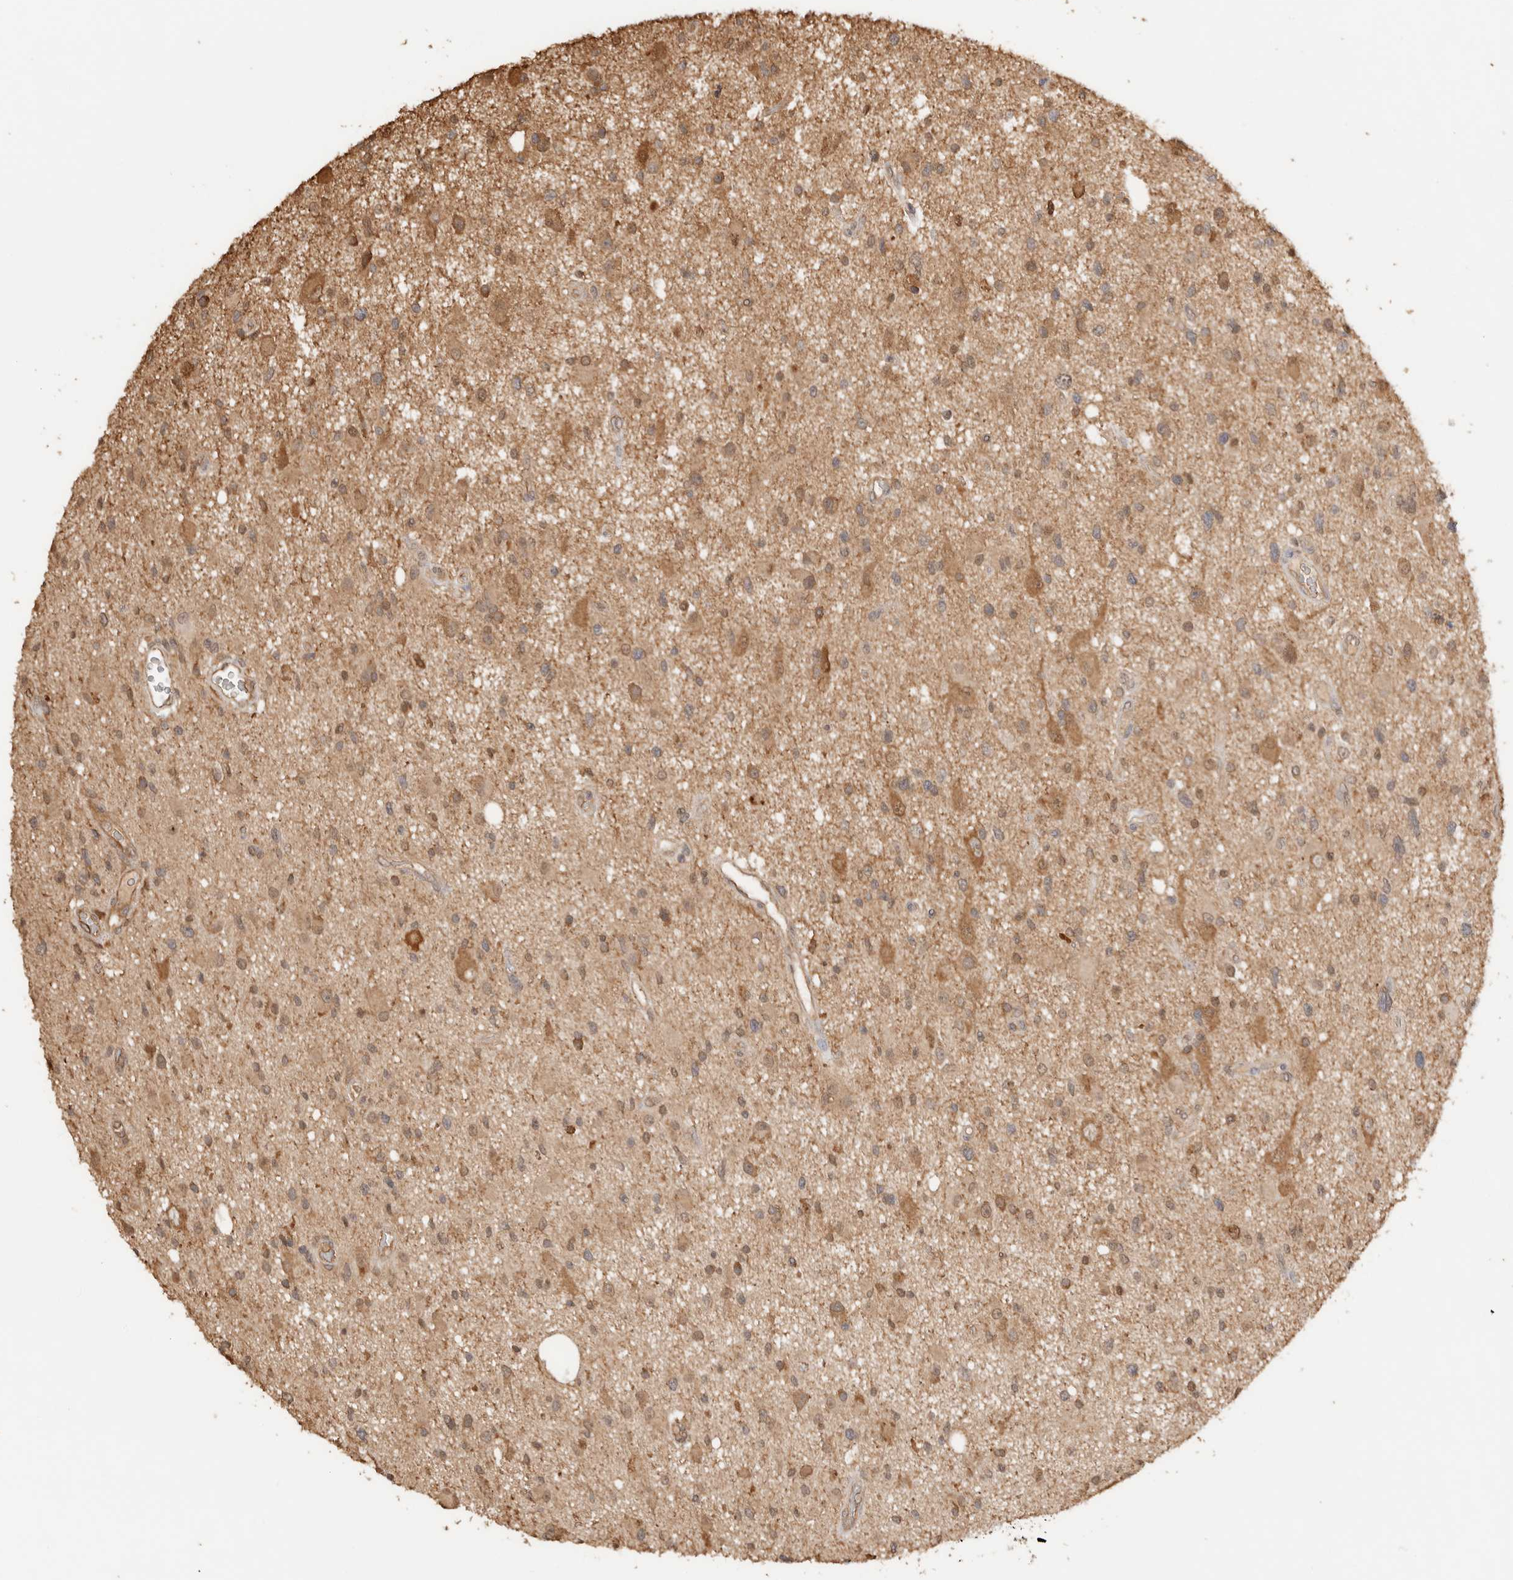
{"staining": {"intensity": "moderate", "quantity": "25%-75%", "location": "nuclear"}, "tissue": "glioma", "cell_type": "Tumor cells", "image_type": "cancer", "snomed": [{"axis": "morphology", "description": "Glioma, malignant, High grade"}, {"axis": "topography", "description": "Brain"}], "caption": "Protein staining by immunohistochemistry displays moderate nuclear staining in about 25%-75% of tumor cells in high-grade glioma (malignant).", "gene": "YWHAH", "patient": {"sex": "male", "age": 33}}